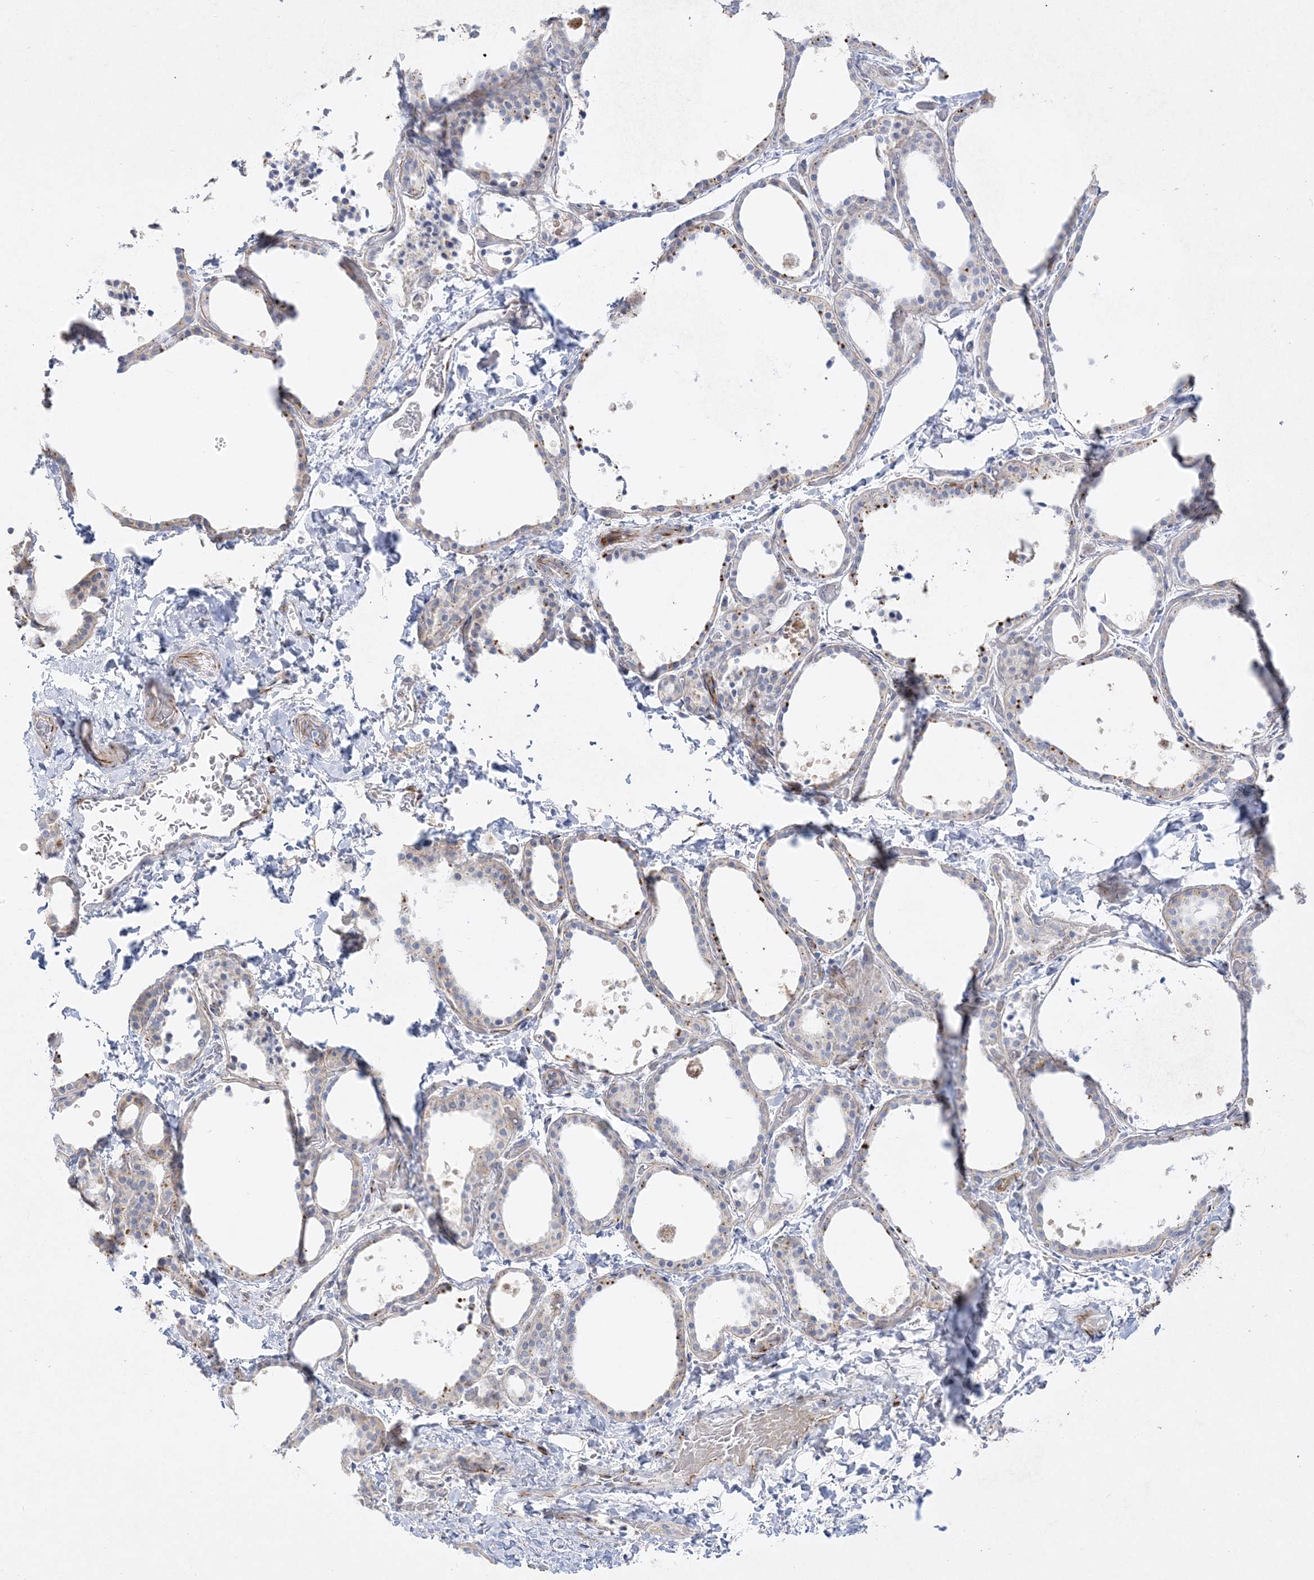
{"staining": {"intensity": "moderate", "quantity": "<25%", "location": "cytoplasmic/membranous"}, "tissue": "thyroid gland", "cell_type": "Glandular cells", "image_type": "normal", "snomed": [{"axis": "morphology", "description": "Normal tissue, NOS"}, {"axis": "topography", "description": "Thyroid gland"}], "caption": "Moderate cytoplasmic/membranous staining is present in approximately <25% of glandular cells in unremarkable thyroid gland. (DAB (3,3'-diaminobenzidine) IHC, brown staining for protein, blue staining for nuclei).", "gene": "GPAT2", "patient": {"sex": "female", "age": 44}}